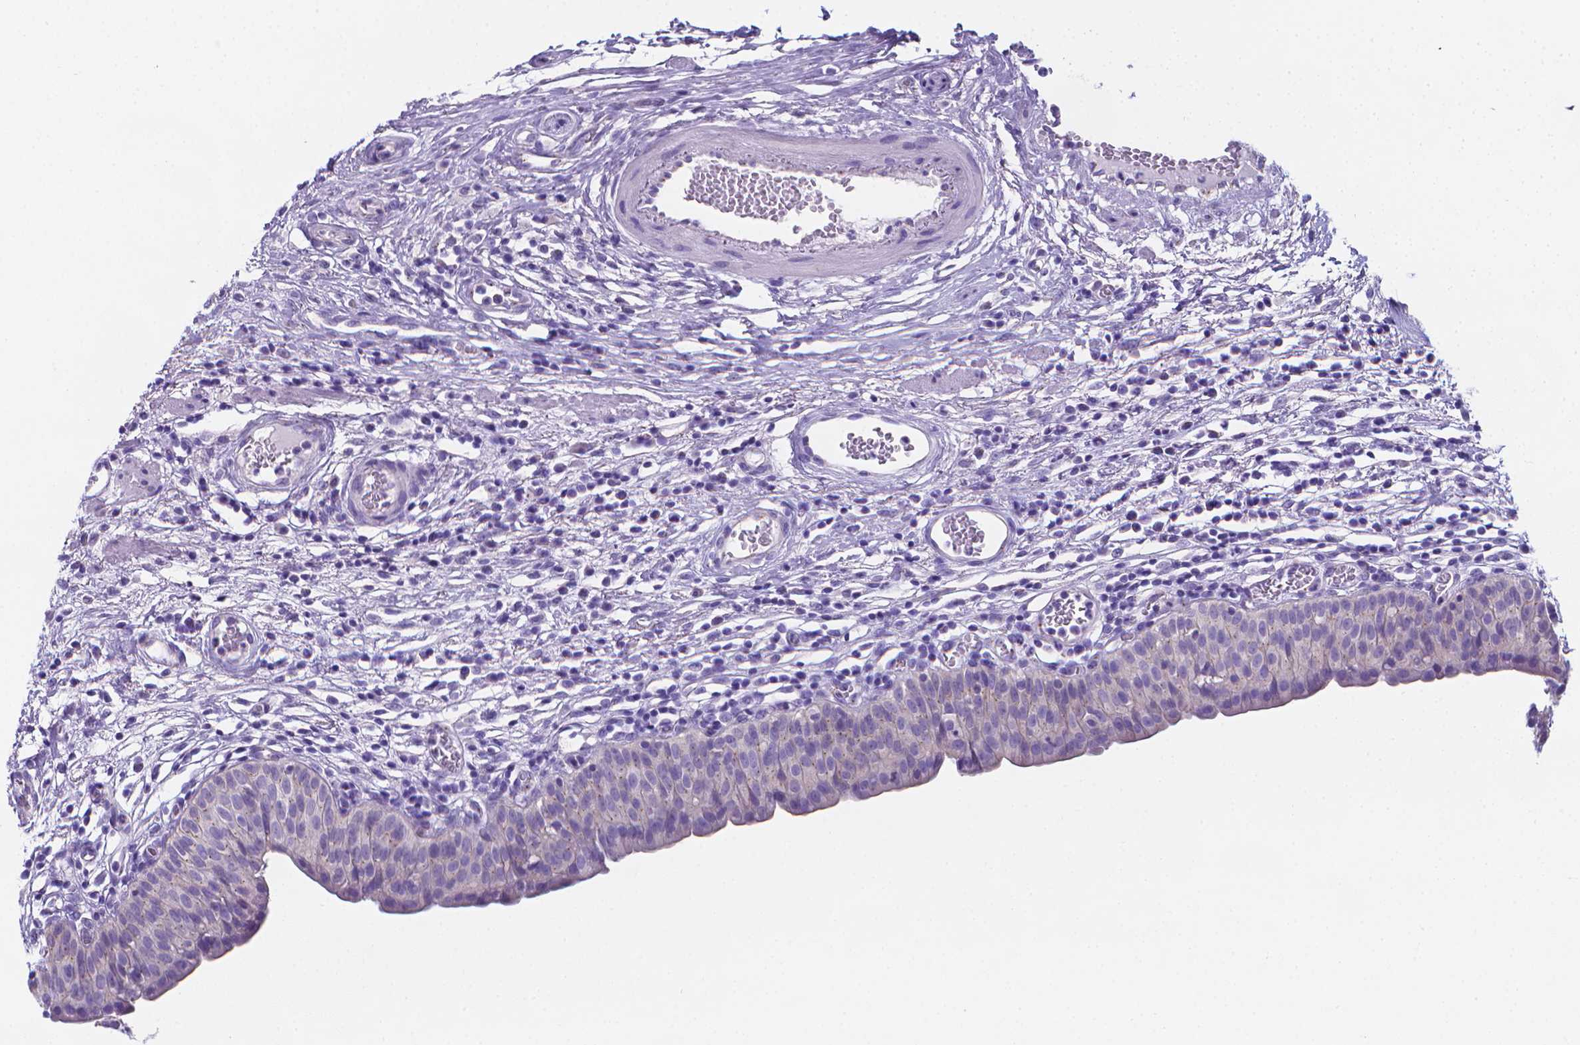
{"staining": {"intensity": "negative", "quantity": "none", "location": "none"}, "tissue": "urinary bladder", "cell_type": "Urothelial cells", "image_type": "normal", "snomed": [{"axis": "morphology", "description": "Normal tissue, NOS"}, {"axis": "morphology", "description": "Inflammation, NOS"}, {"axis": "topography", "description": "Urinary bladder"}], "caption": "IHC histopathology image of benign urinary bladder: human urinary bladder stained with DAB exhibits no significant protein expression in urothelial cells. The staining was performed using DAB (3,3'-diaminobenzidine) to visualize the protein expression in brown, while the nuclei were stained in blue with hematoxylin (Magnification: 20x).", "gene": "LRRC73", "patient": {"sex": "male", "age": 57}}